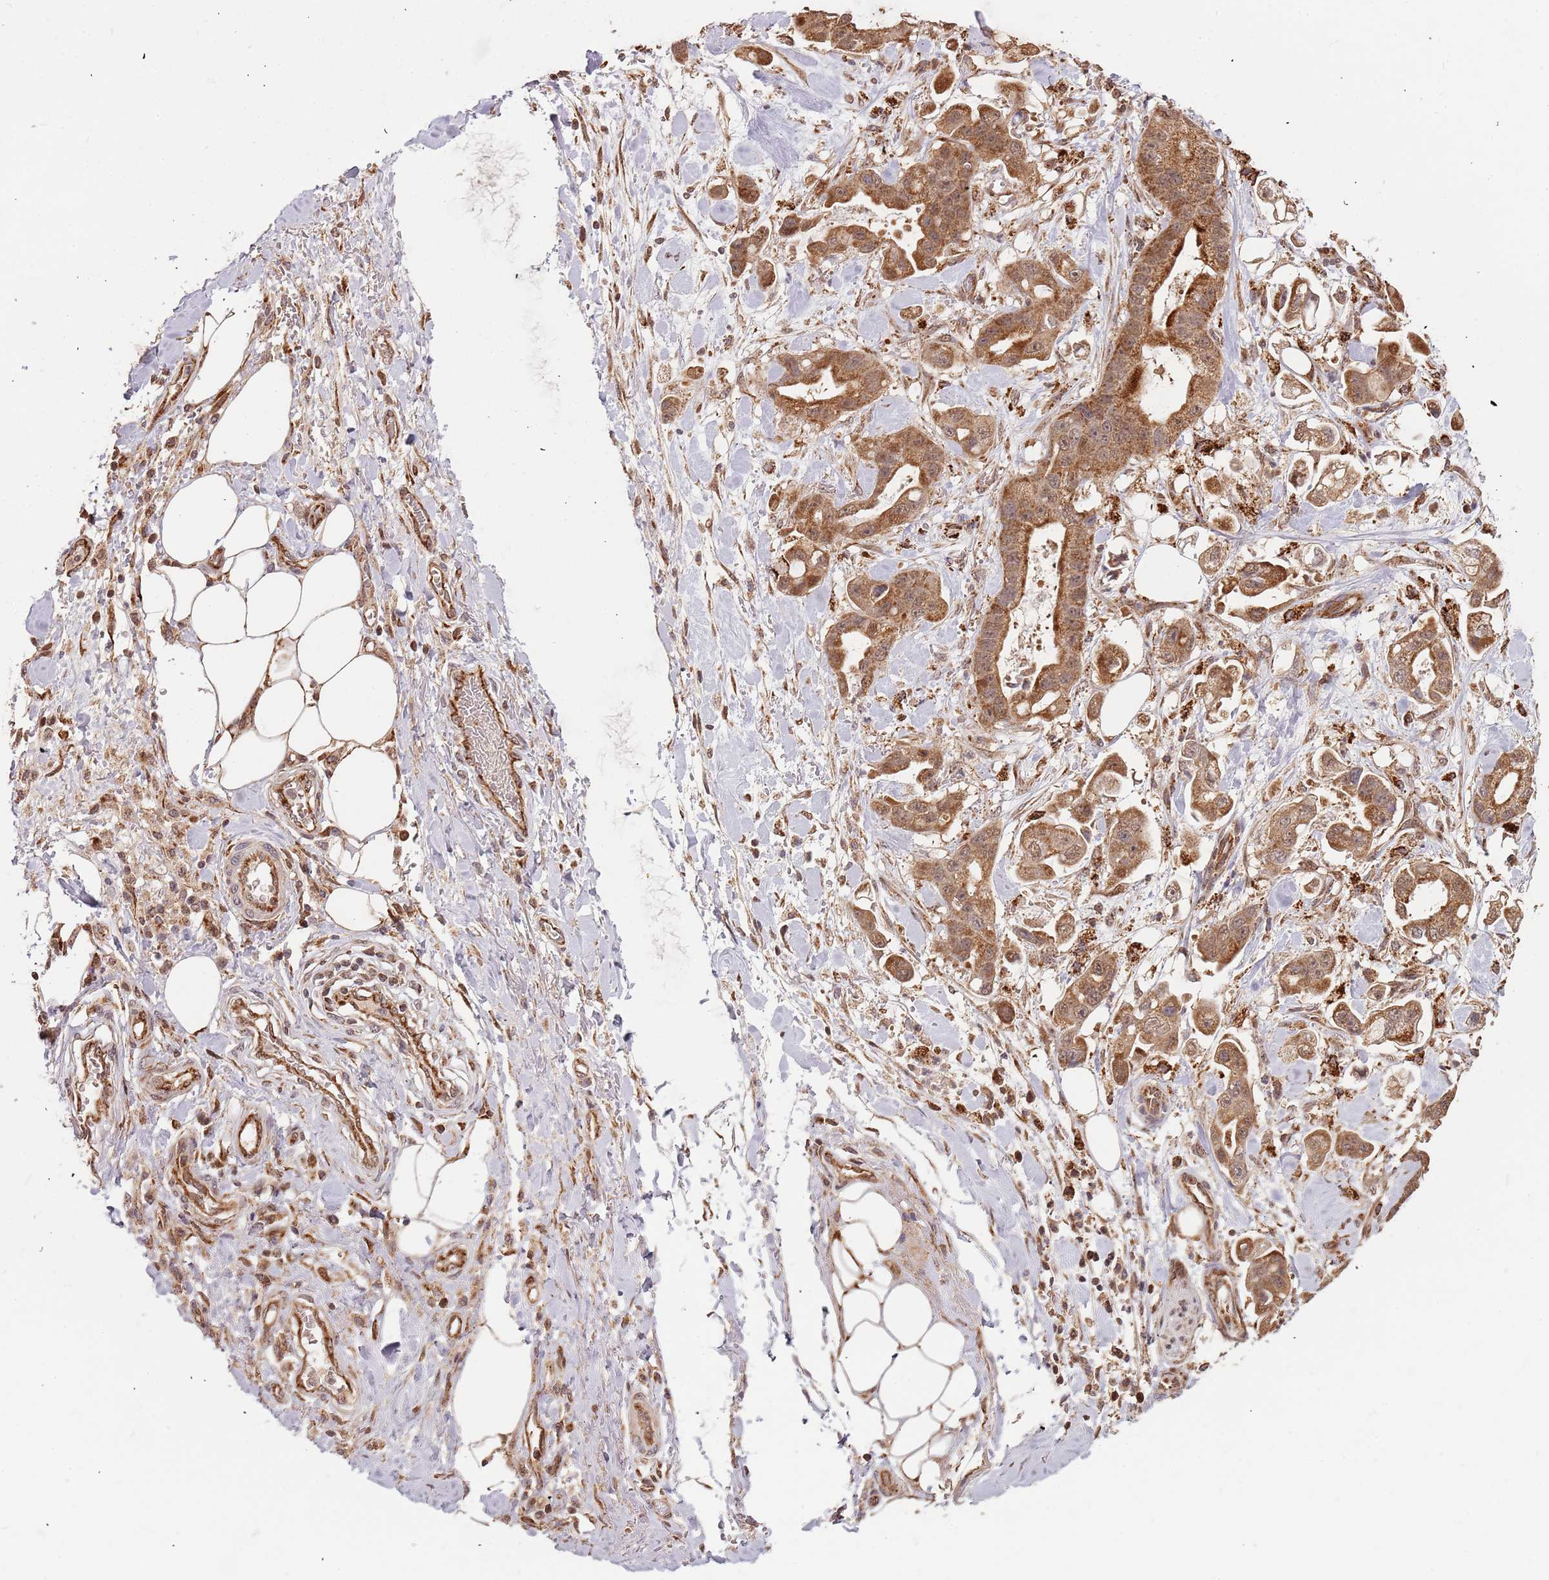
{"staining": {"intensity": "moderate", "quantity": ">75%", "location": "cytoplasmic/membranous"}, "tissue": "stomach cancer", "cell_type": "Tumor cells", "image_type": "cancer", "snomed": [{"axis": "morphology", "description": "Adenocarcinoma, NOS"}, {"axis": "topography", "description": "Stomach"}], "caption": "A medium amount of moderate cytoplasmic/membranous expression is identified in about >75% of tumor cells in stomach adenocarcinoma tissue.", "gene": "IL17RD", "patient": {"sex": "male", "age": 62}}